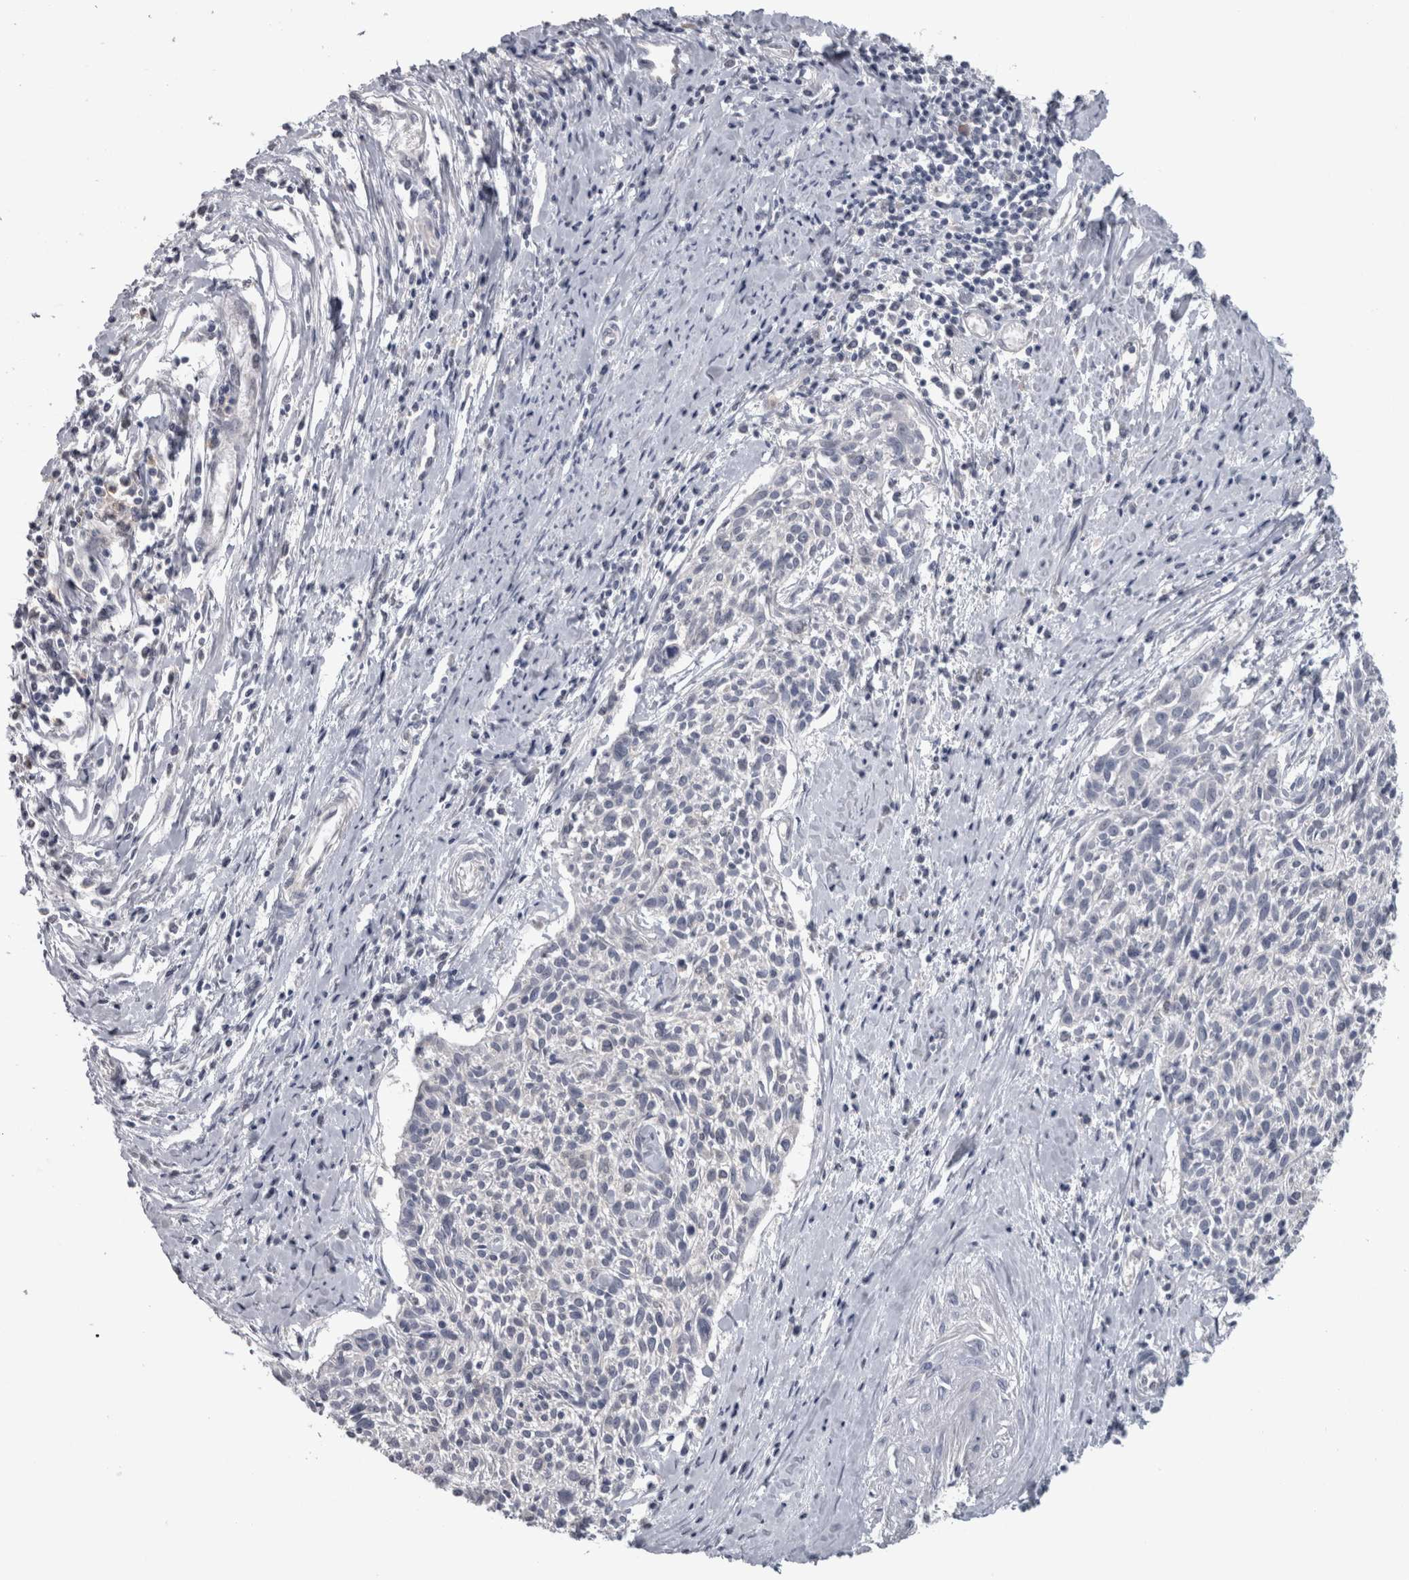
{"staining": {"intensity": "negative", "quantity": "none", "location": "none"}, "tissue": "cervical cancer", "cell_type": "Tumor cells", "image_type": "cancer", "snomed": [{"axis": "morphology", "description": "Squamous cell carcinoma, NOS"}, {"axis": "topography", "description": "Cervix"}], "caption": "Human cervical squamous cell carcinoma stained for a protein using immunohistochemistry (IHC) displays no staining in tumor cells.", "gene": "NAPRT", "patient": {"sex": "female", "age": 51}}